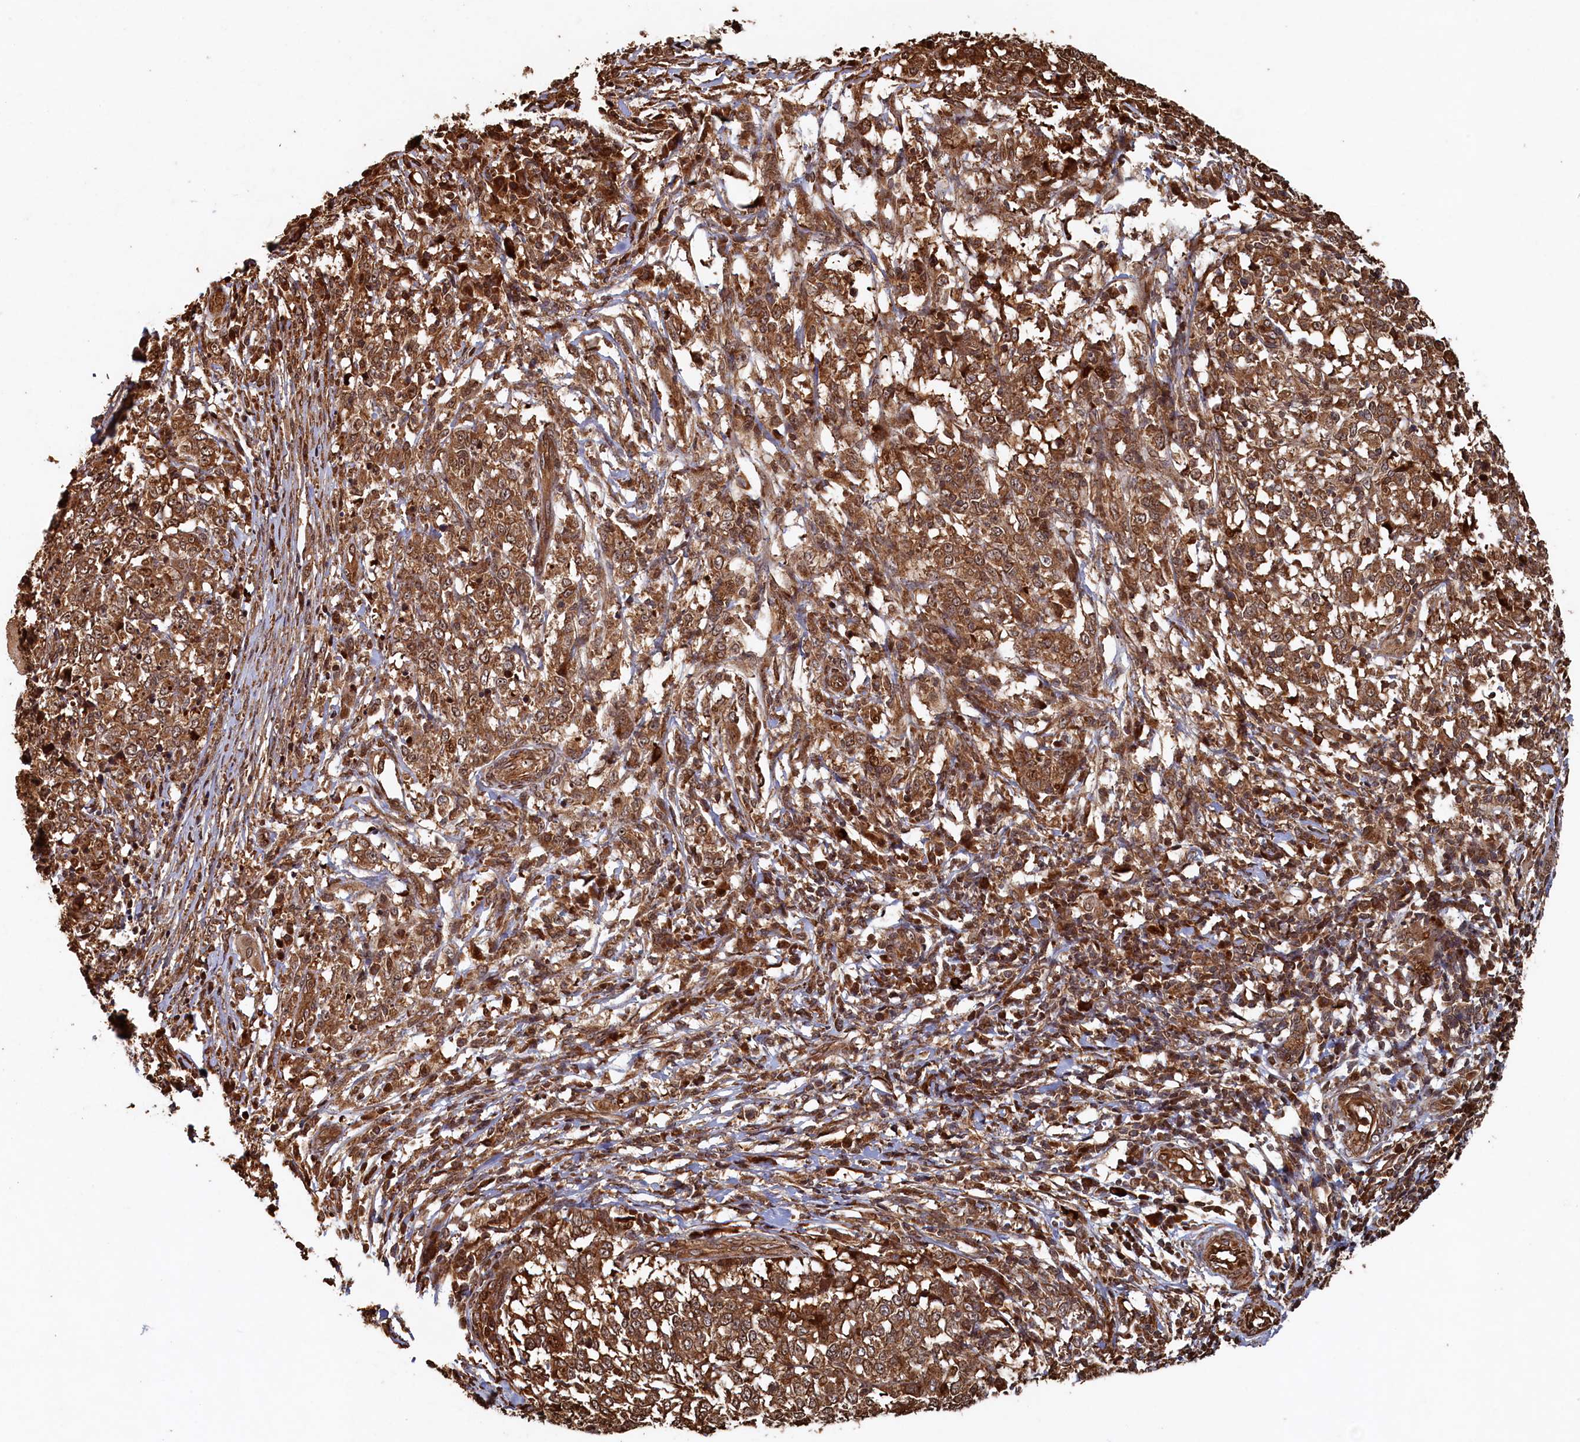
{"staining": {"intensity": "strong", "quantity": ">75%", "location": "cytoplasmic/membranous"}, "tissue": "melanoma", "cell_type": "Tumor cells", "image_type": "cancer", "snomed": [{"axis": "morphology", "description": "Malignant melanoma, NOS"}, {"axis": "topography", "description": "Skin"}], "caption": "High-magnification brightfield microscopy of malignant melanoma stained with DAB (3,3'-diaminobenzidine) (brown) and counterstained with hematoxylin (blue). tumor cells exhibit strong cytoplasmic/membranous positivity is present in approximately>75% of cells.", "gene": "PIGN", "patient": {"sex": "female", "age": 72}}